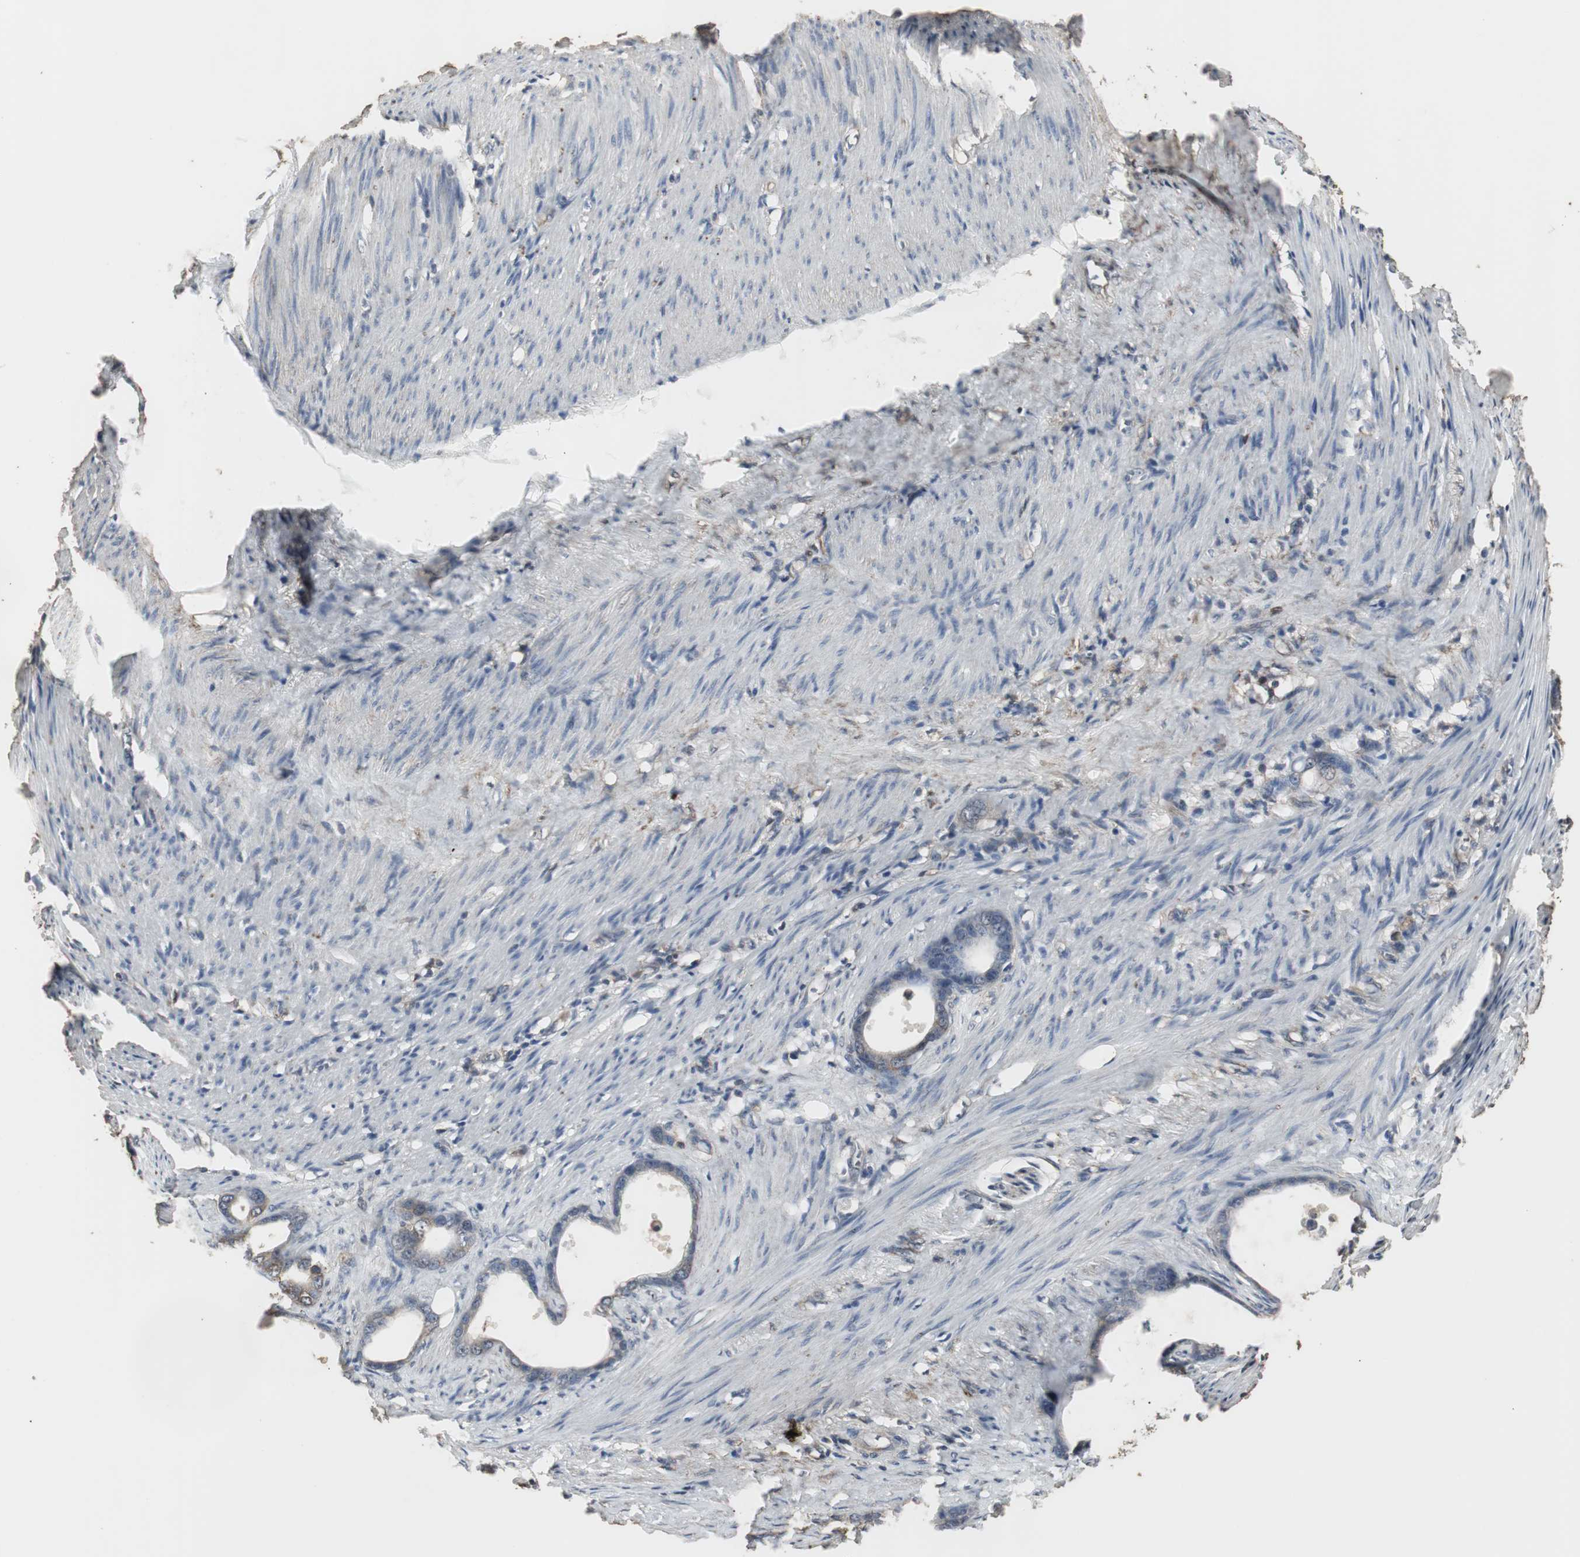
{"staining": {"intensity": "weak", "quantity": "25%-75%", "location": "cytoplasmic/membranous"}, "tissue": "stomach cancer", "cell_type": "Tumor cells", "image_type": "cancer", "snomed": [{"axis": "morphology", "description": "Adenocarcinoma, NOS"}, {"axis": "topography", "description": "Stomach"}], "caption": "Protein staining of stomach cancer tissue demonstrates weak cytoplasmic/membranous expression in approximately 25%-75% of tumor cells.", "gene": "HPRT1", "patient": {"sex": "female", "age": 75}}